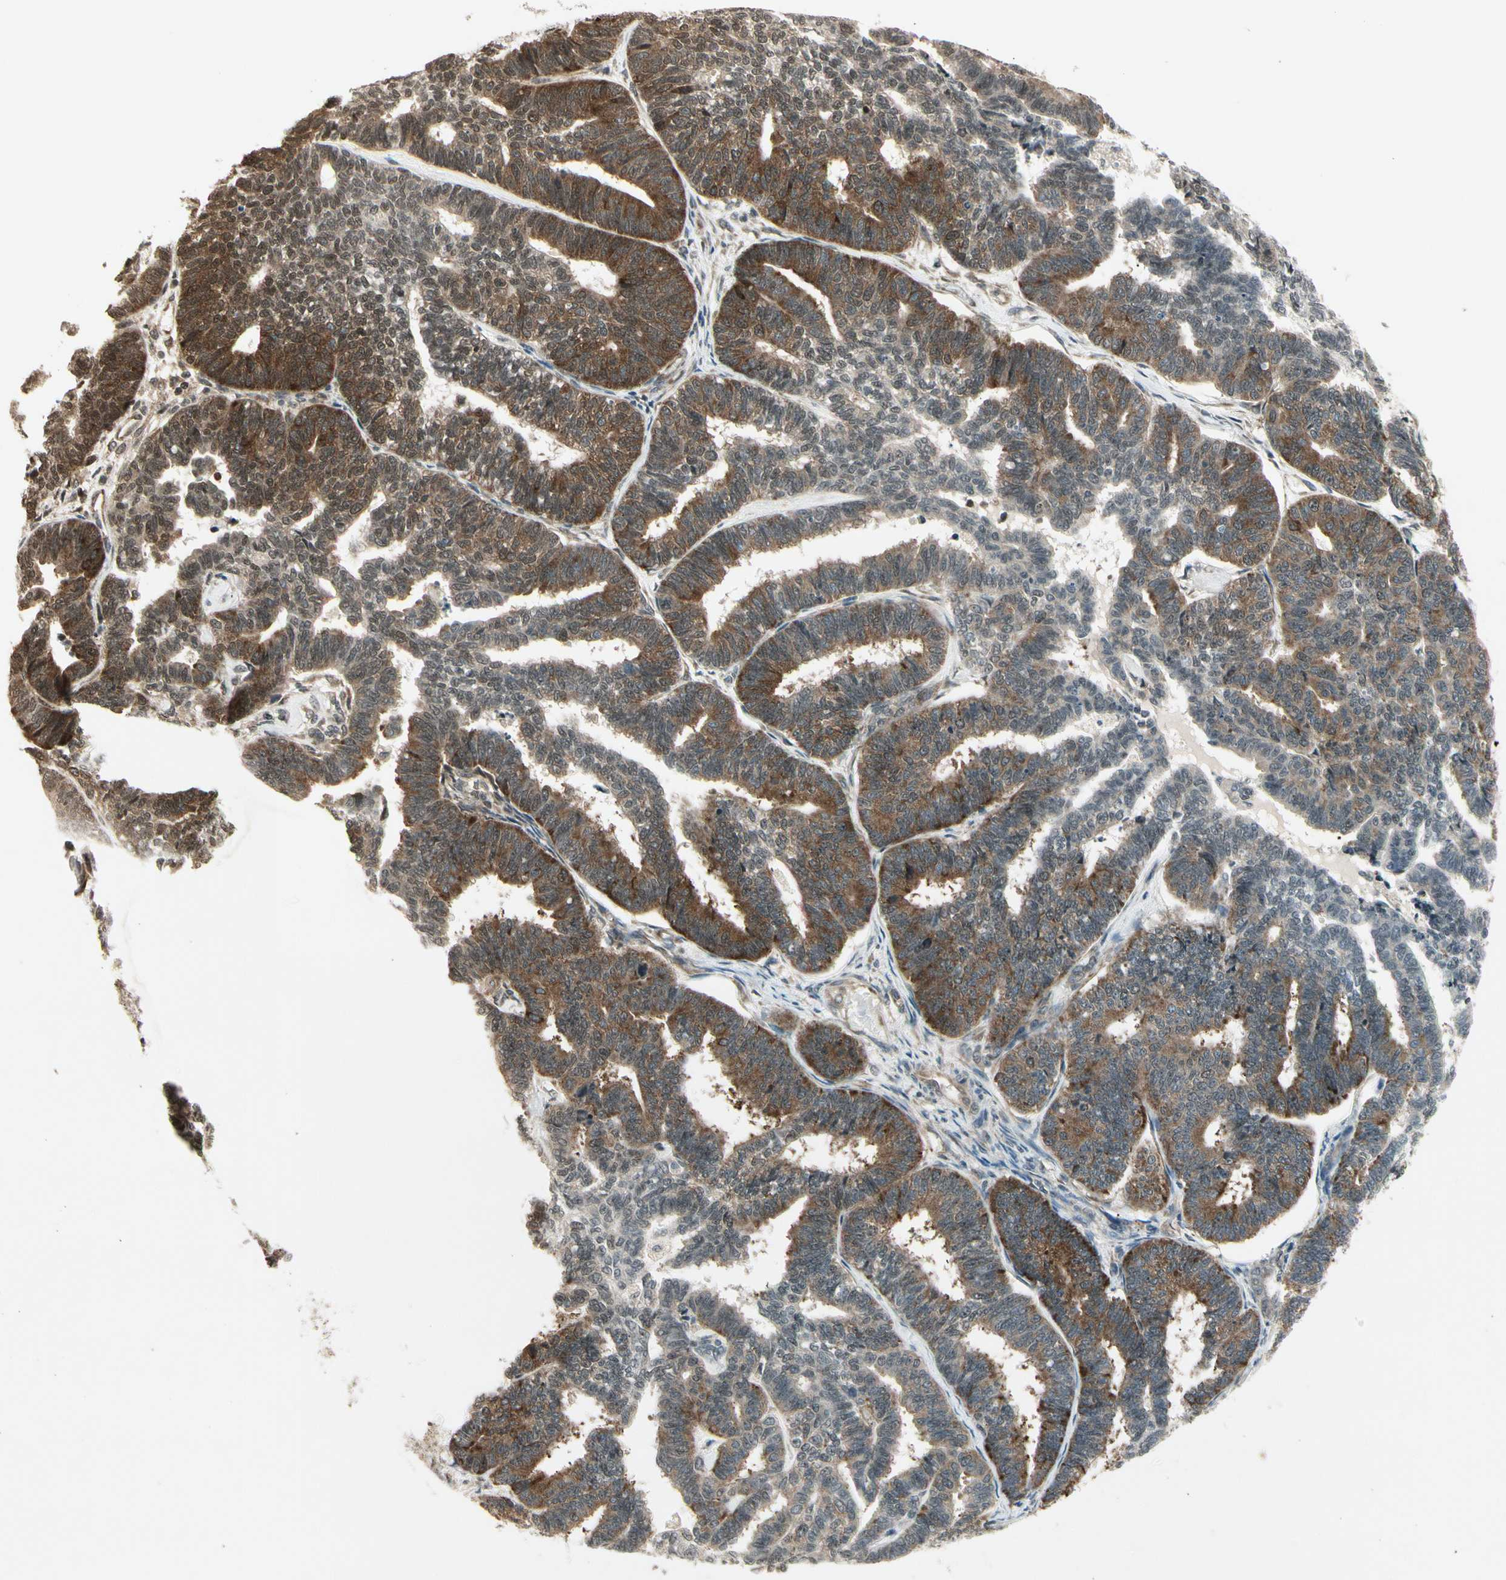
{"staining": {"intensity": "moderate", "quantity": "25%-75%", "location": "cytoplasmic/membranous"}, "tissue": "endometrial cancer", "cell_type": "Tumor cells", "image_type": "cancer", "snomed": [{"axis": "morphology", "description": "Adenocarcinoma, NOS"}, {"axis": "topography", "description": "Endometrium"}], "caption": "IHC photomicrograph of endometrial cancer (adenocarcinoma) stained for a protein (brown), which exhibits medium levels of moderate cytoplasmic/membranous expression in about 25%-75% of tumor cells.", "gene": "SMN2", "patient": {"sex": "female", "age": 70}}